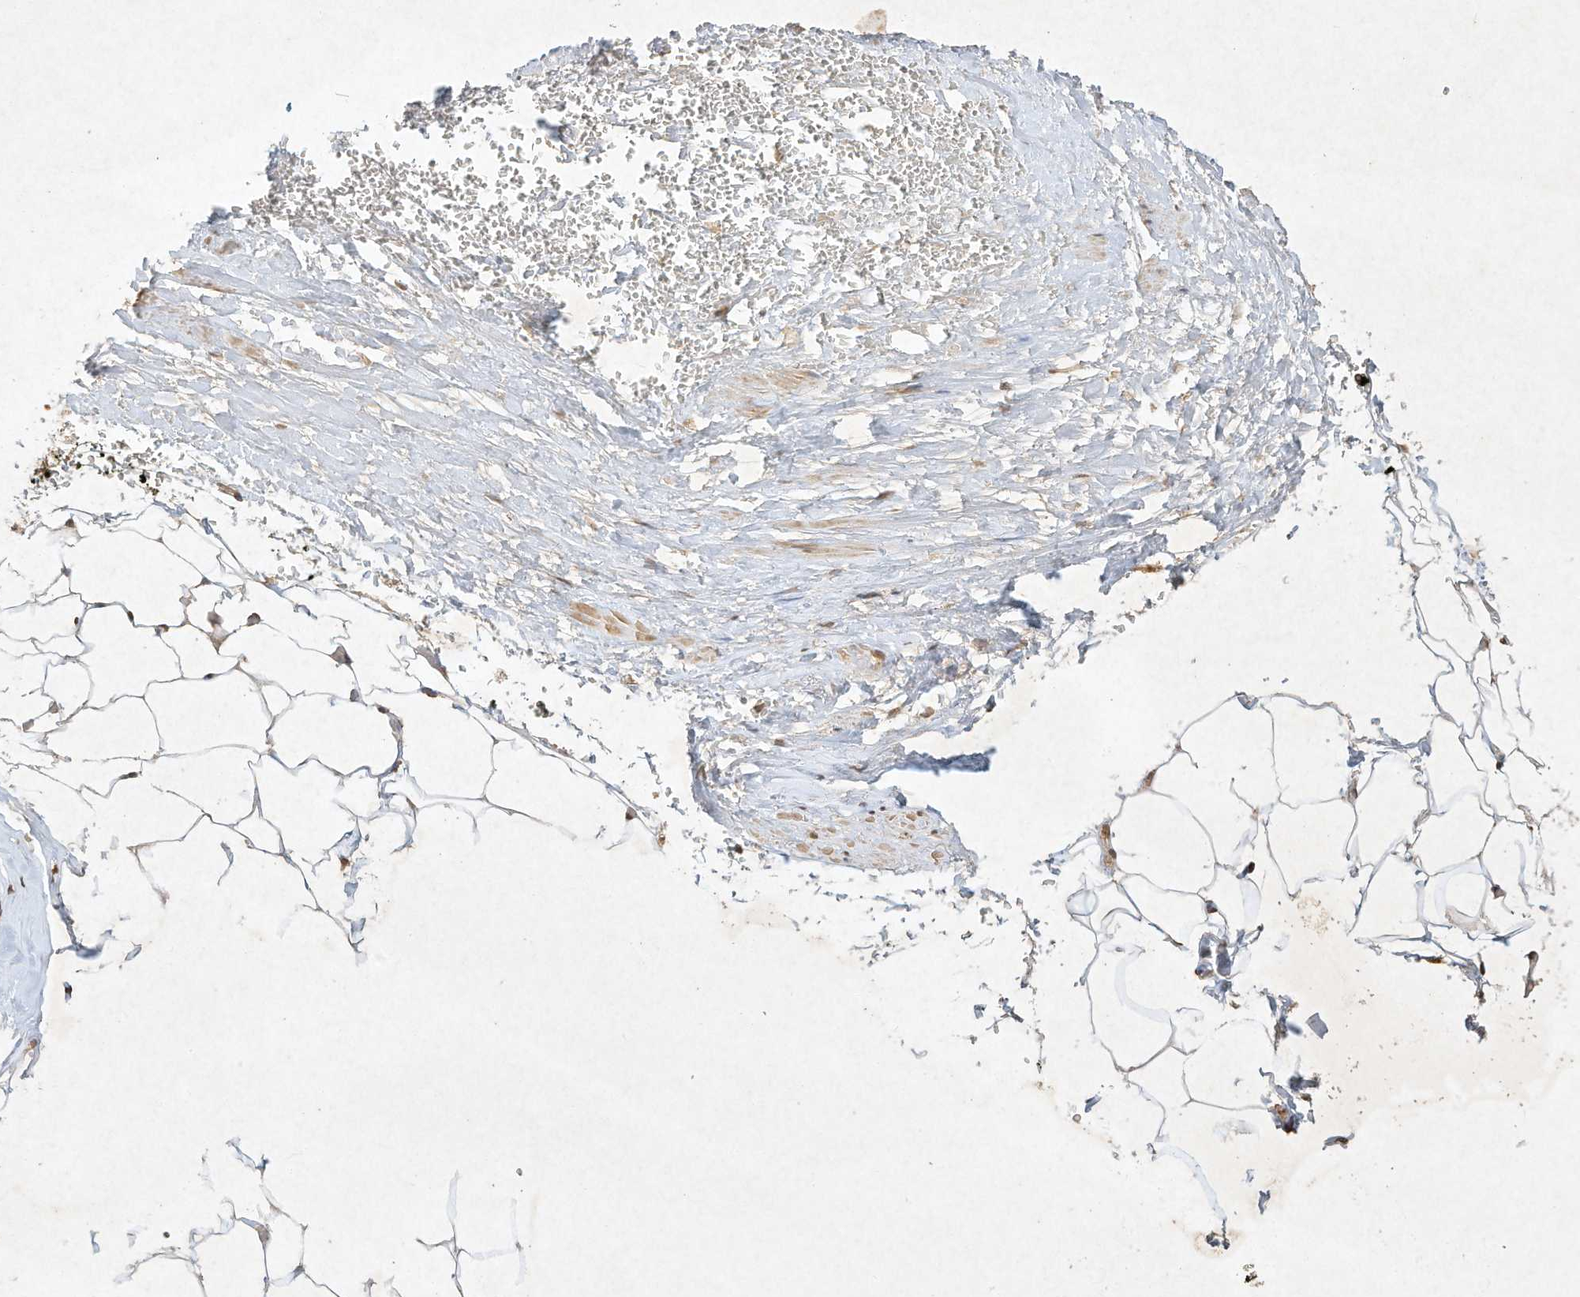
{"staining": {"intensity": "weak", "quantity": ">75%", "location": "cytoplasmic/membranous"}, "tissue": "adipose tissue", "cell_type": "Adipocytes", "image_type": "normal", "snomed": [{"axis": "morphology", "description": "Normal tissue, NOS"}, {"axis": "morphology", "description": "Adenocarcinoma, Low grade"}, {"axis": "topography", "description": "Prostate"}, {"axis": "topography", "description": "Peripheral nerve tissue"}], "caption": "High-power microscopy captured an immunohistochemistry (IHC) histopathology image of normal adipose tissue, revealing weak cytoplasmic/membranous staining in approximately >75% of adipocytes.", "gene": "BTRC", "patient": {"sex": "male", "age": 63}}